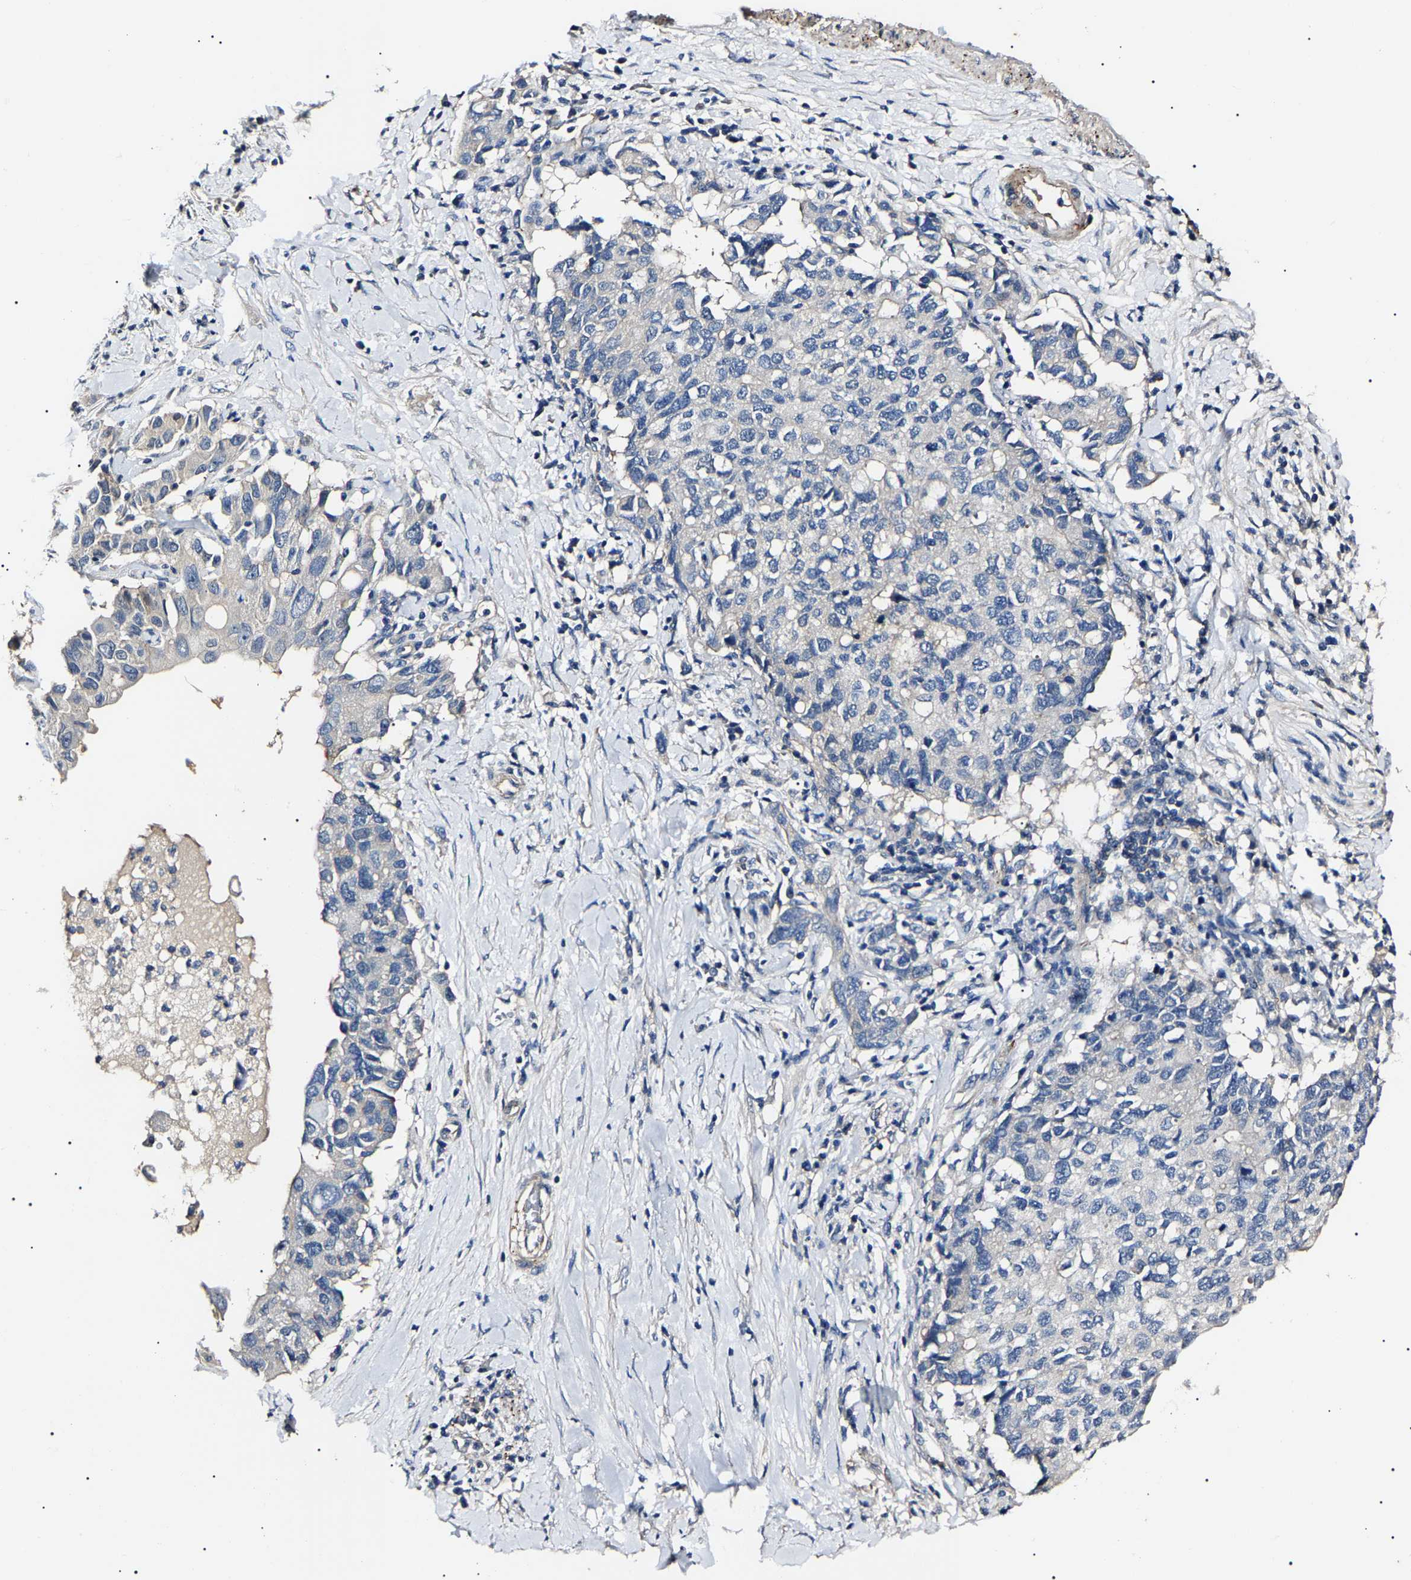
{"staining": {"intensity": "negative", "quantity": "none", "location": "none"}, "tissue": "pancreatic cancer", "cell_type": "Tumor cells", "image_type": "cancer", "snomed": [{"axis": "morphology", "description": "Adenocarcinoma, NOS"}, {"axis": "topography", "description": "Pancreas"}], "caption": "A photomicrograph of human adenocarcinoma (pancreatic) is negative for staining in tumor cells.", "gene": "KLHL42", "patient": {"sex": "female", "age": 56}}